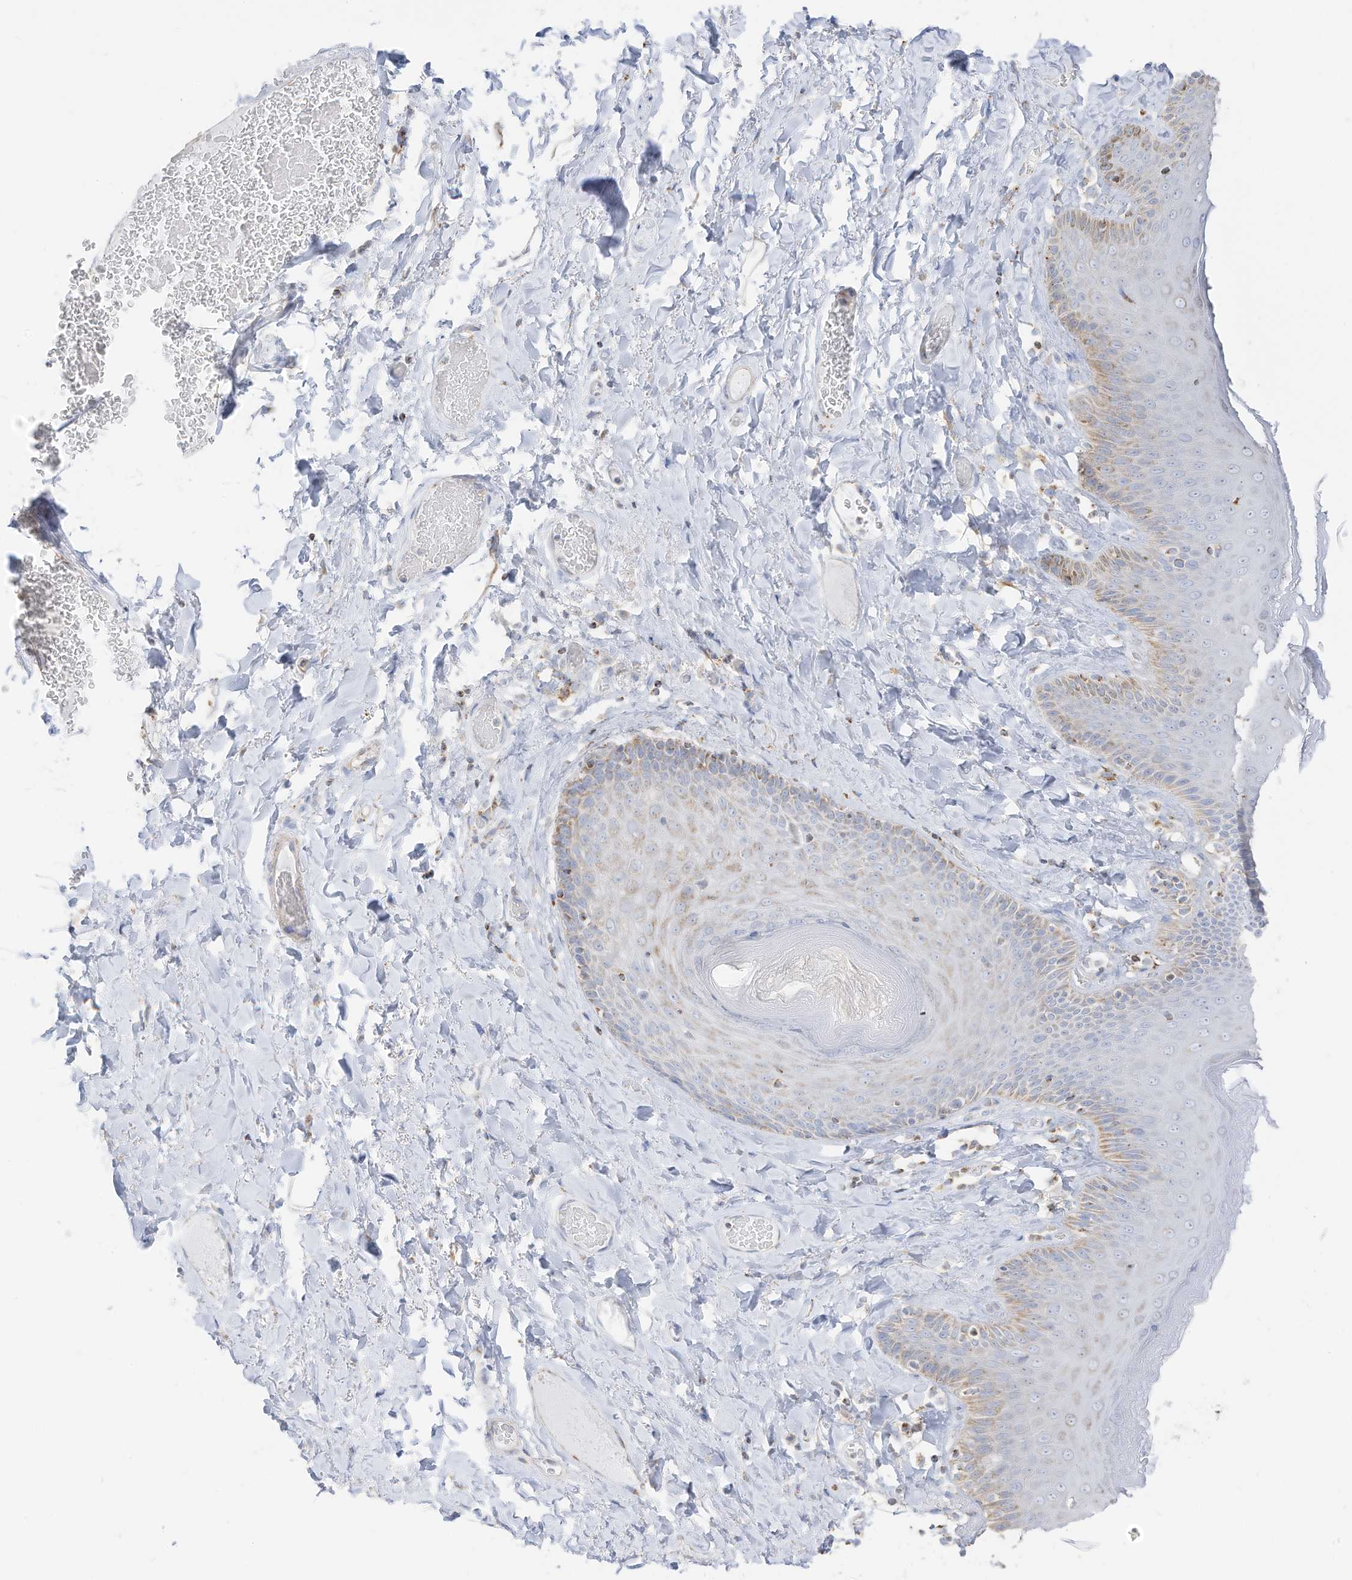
{"staining": {"intensity": "moderate", "quantity": "<25%", "location": "cytoplasmic/membranous"}, "tissue": "skin", "cell_type": "Epidermal cells", "image_type": "normal", "snomed": [{"axis": "morphology", "description": "Normal tissue, NOS"}, {"axis": "topography", "description": "Anal"}], "caption": "A micrograph showing moderate cytoplasmic/membranous expression in about <25% of epidermal cells in benign skin, as visualized by brown immunohistochemical staining.", "gene": "ETHE1", "patient": {"sex": "male", "age": 69}}